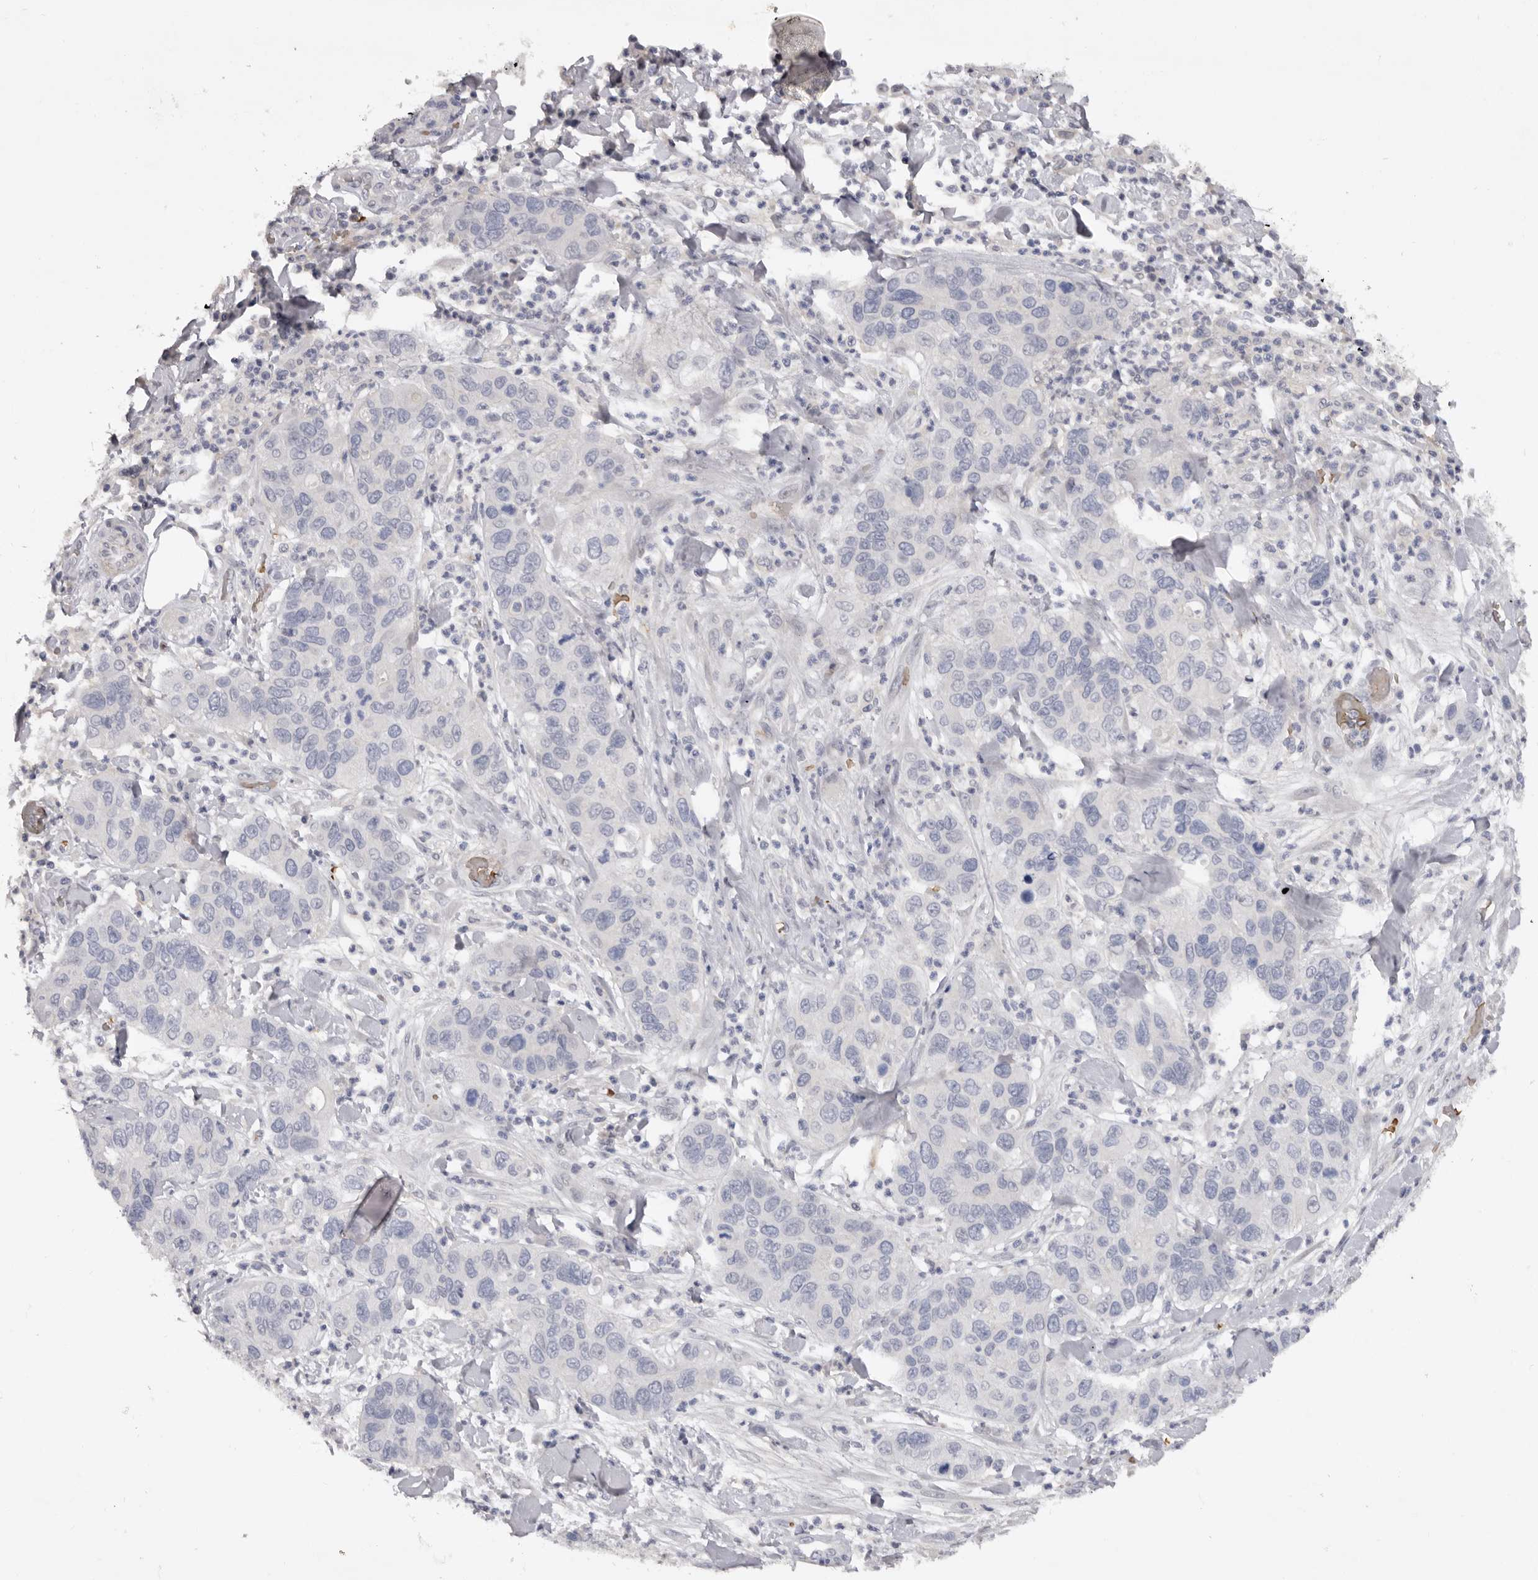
{"staining": {"intensity": "negative", "quantity": "none", "location": "none"}, "tissue": "pancreatic cancer", "cell_type": "Tumor cells", "image_type": "cancer", "snomed": [{"axis": "morphology", "description": "Adenocarcinoma, NOS"}, {"axis": "topography", "description": "Pancreas"}], "caption": "High magnification brightfield microscopy of pancreatic cancer stained with DAB (brown) and counterstained with hematoxylin (blue): tumor cells show no significant staining.", "gene": "TNR", "patient": {"sex": "female", "age": 71}}